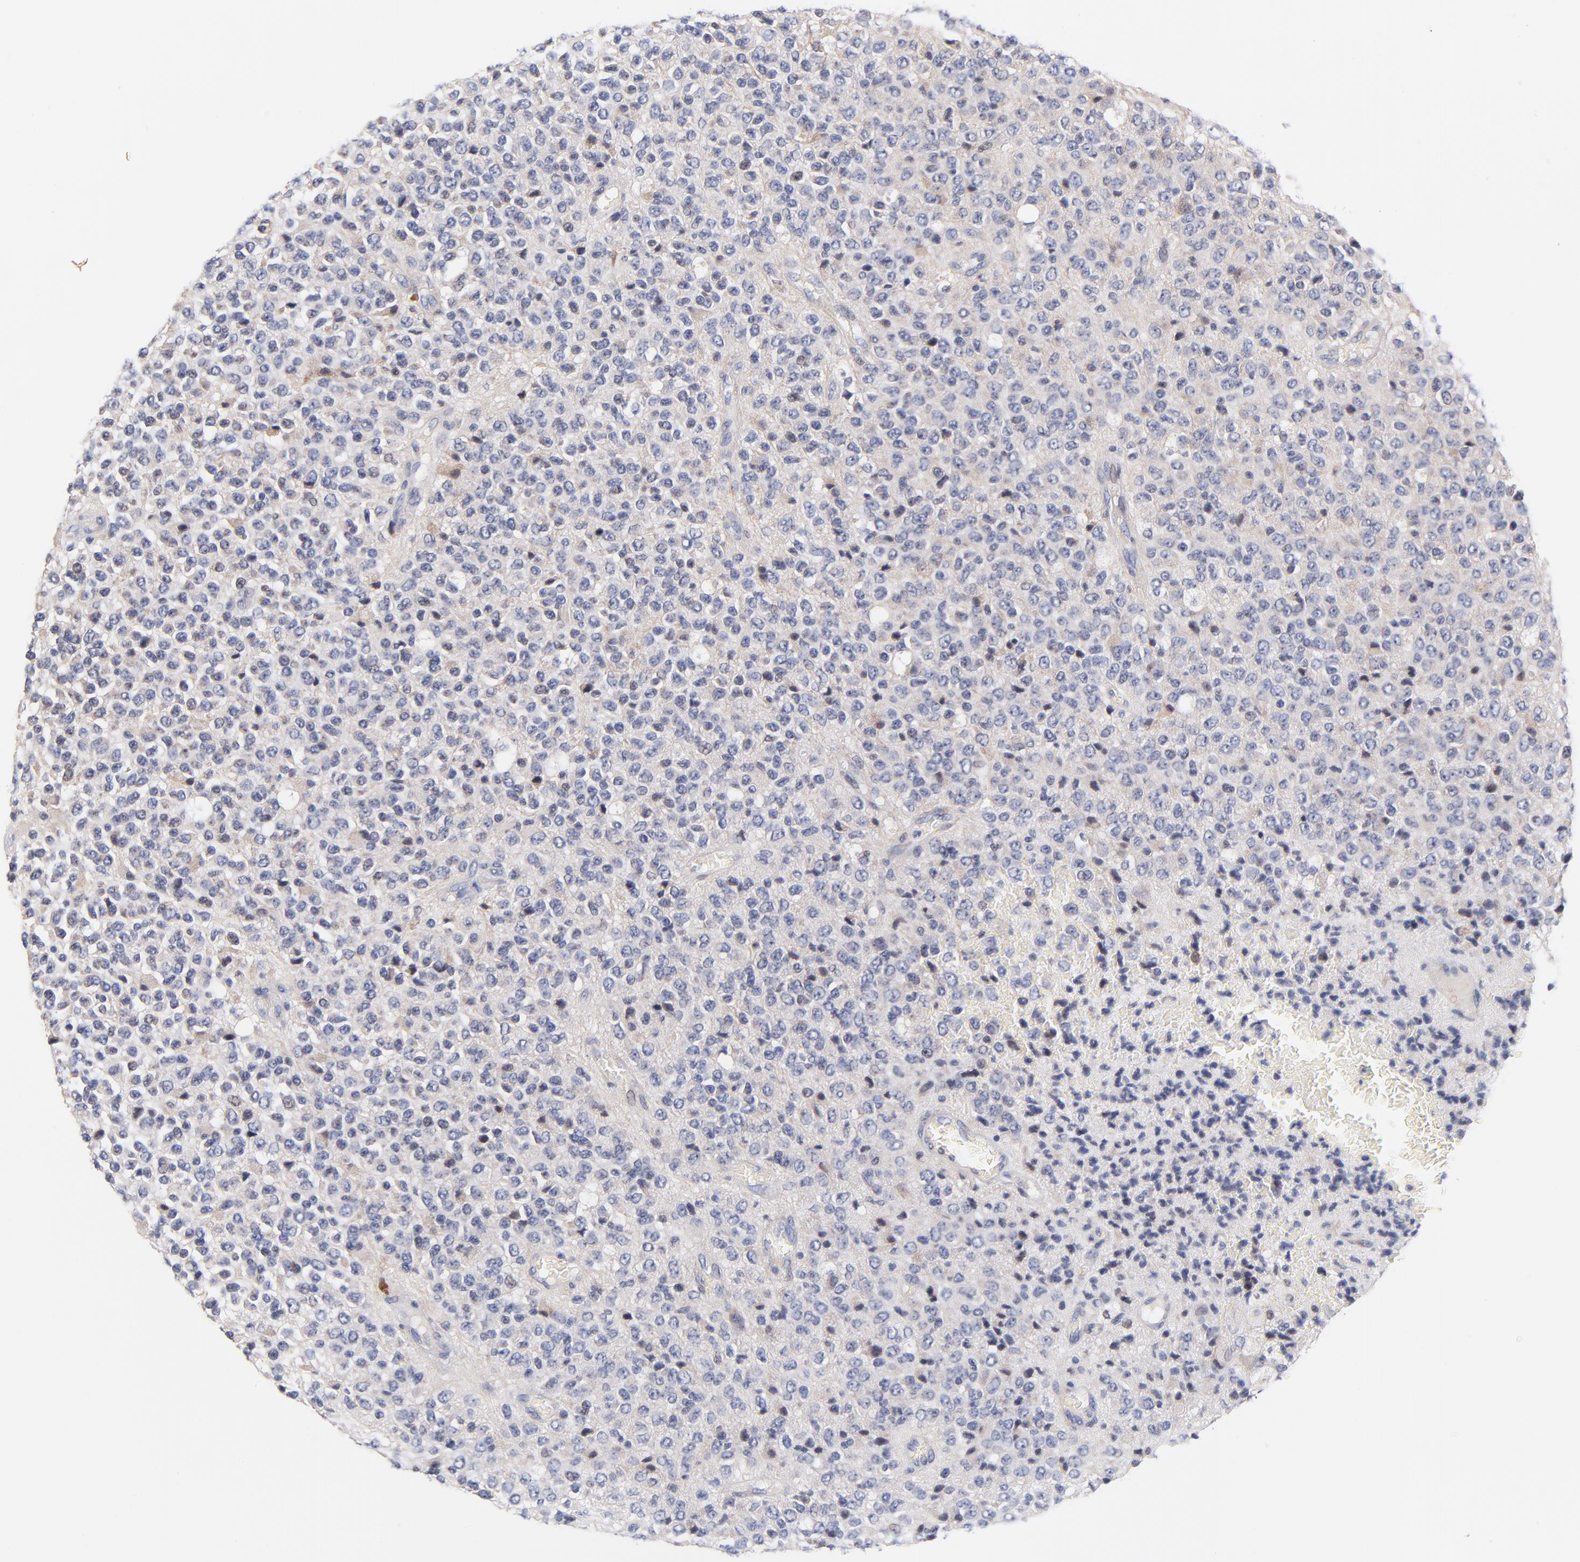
{"staining": {"intensity": "negative", "quantity": "none", "location": "none"}, "tissue": "glioma", "cell_type": "Tumor cells", "image_type": "cancer", "snomed": [{"axis": "morphology", "description": "Glioma, malignant, High grade"}, {"axis": "topography", "description": "pancreas cauda"}], "caption": "Image shows no protein staining in tumor cells of glioma tissue.", "gene": "AFF2", "patient": {"sex": "male", "age": 60}}